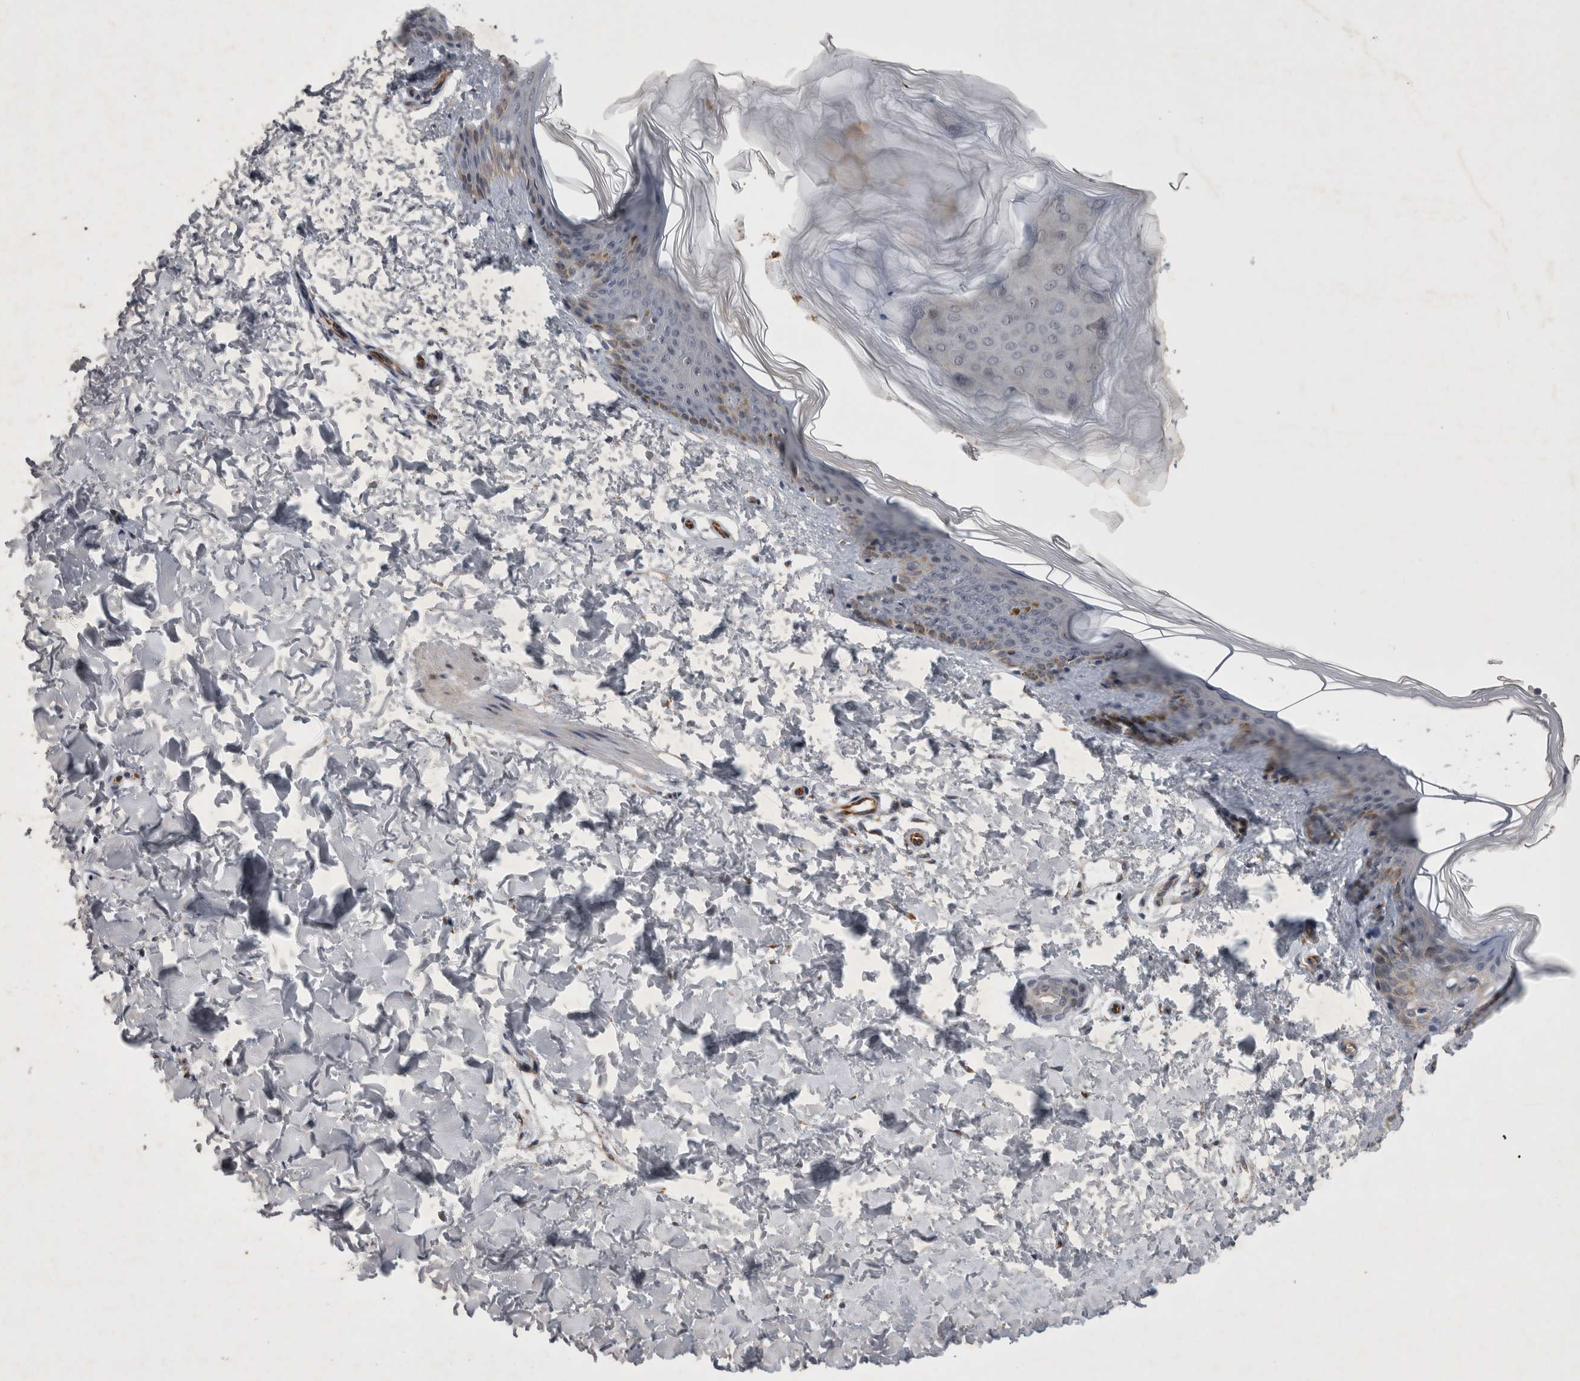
{"staining": {"intensity": "negative", "quantity": "none", "location": "none"}, "tissue": "skin", "cell_type": "Fibroblasts", "image_type": "normal", "snomed": [{"axis": "morphology", "description": "Normal tissue, NOS"}, {"axis": "morphology", "description": "Neoplasm, benign, NOS"}, {"axis": "topography", "description": "Skin"}, {"axis": "topography", "description": "Soft tissue"}], "caption": "Photomicrograph shows no significant protein staining in fibroblasts of benign skin. Brightfield microscopy of immunohistochemistry (IHC) stained with DAB (brown) and hematoxylin (blue), captured at high magnification.", "gene": "PARP11", "patient": {"sex": "male", "age": 26}}